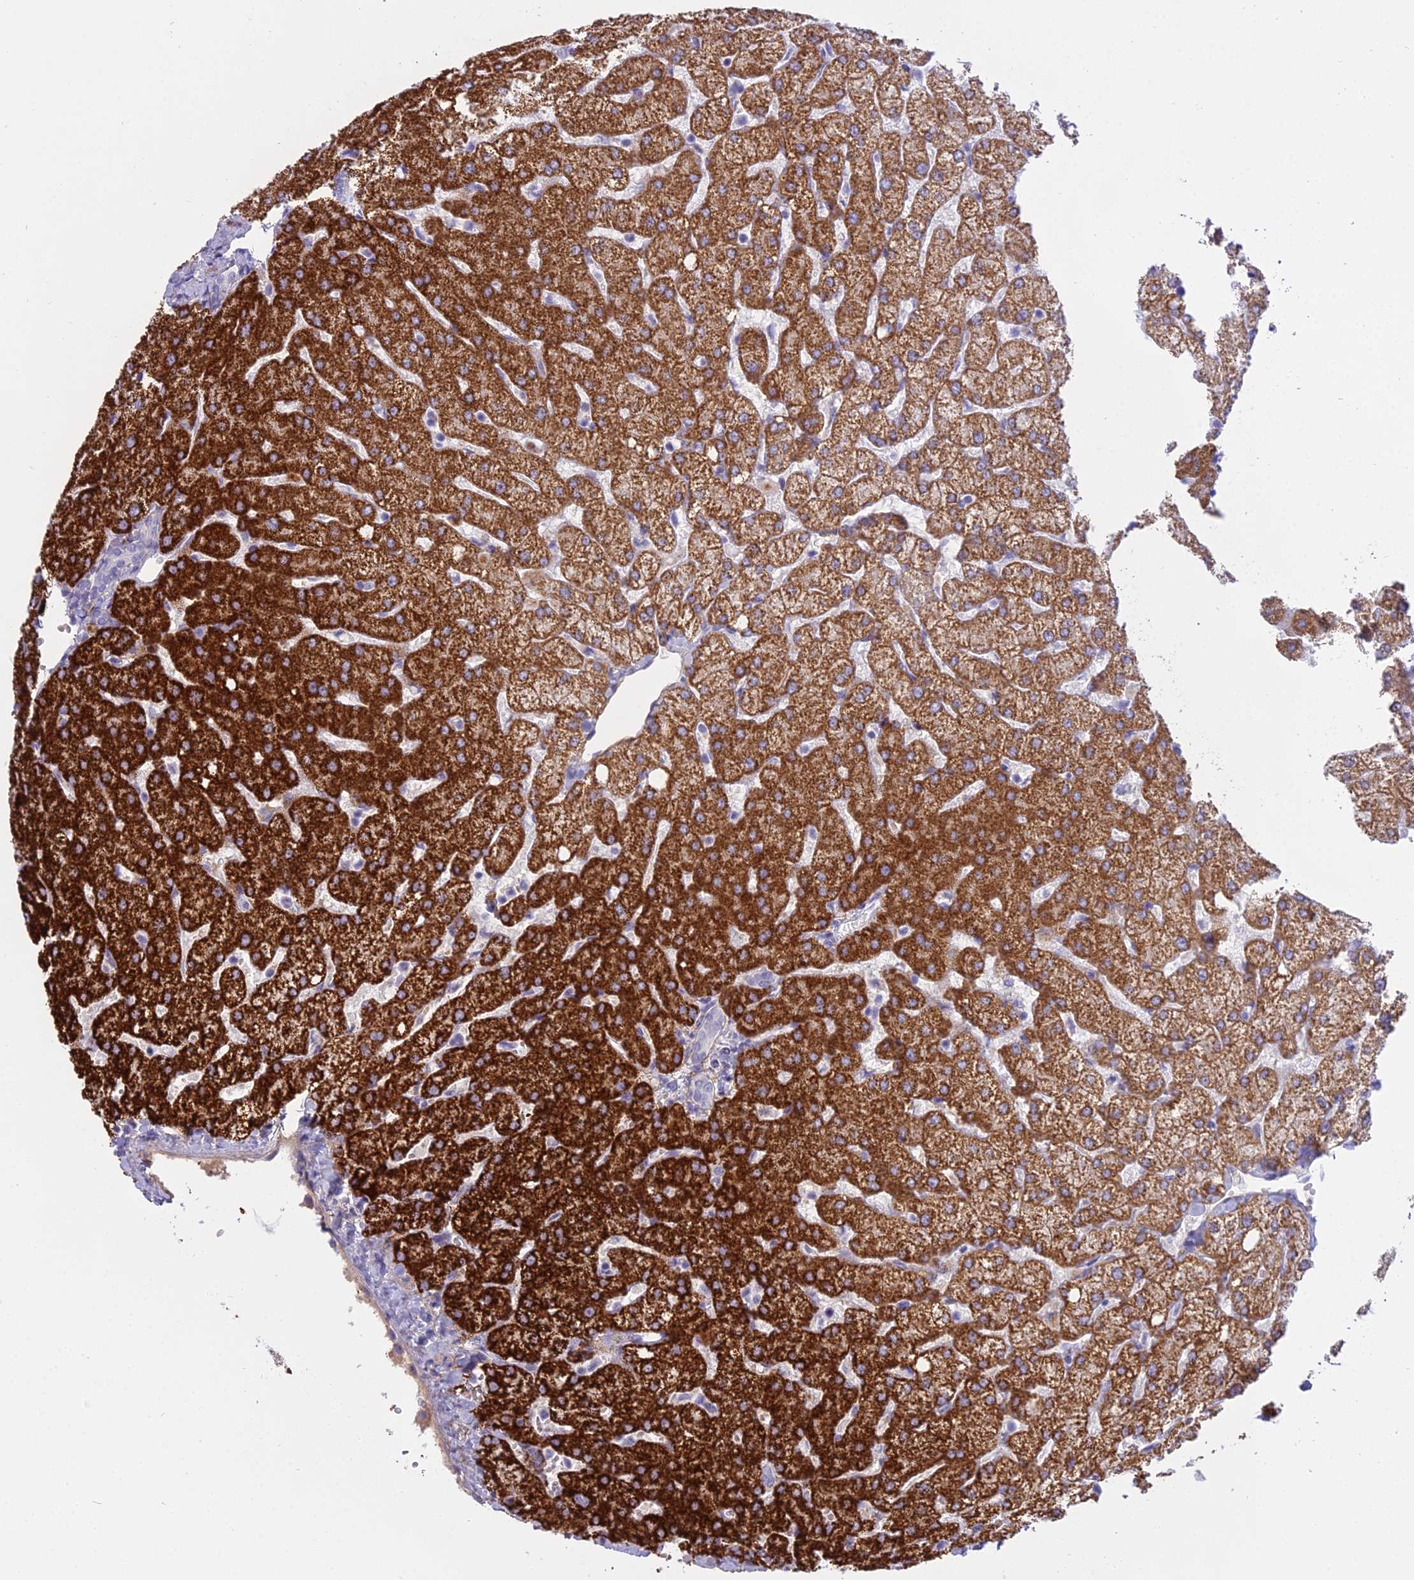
{"staining": {"intensity": "negative", "quantity": "none", "location": "none"}, "tissue": "liver", "cell_type": "Cholangiocytes", "image_type": "normal", "snomed": [{"axis": "morphology", "description": "Normal tissue, NOS"}, {"axis": "topography", "description": "Liver"}], "caption": "IHC micrograph of unremarkable liver stained for a protein (brown), which reveals no expression in cholangiocytes.", "gene": "OSTN", "patient": {"sex": "female", "age": 54}}